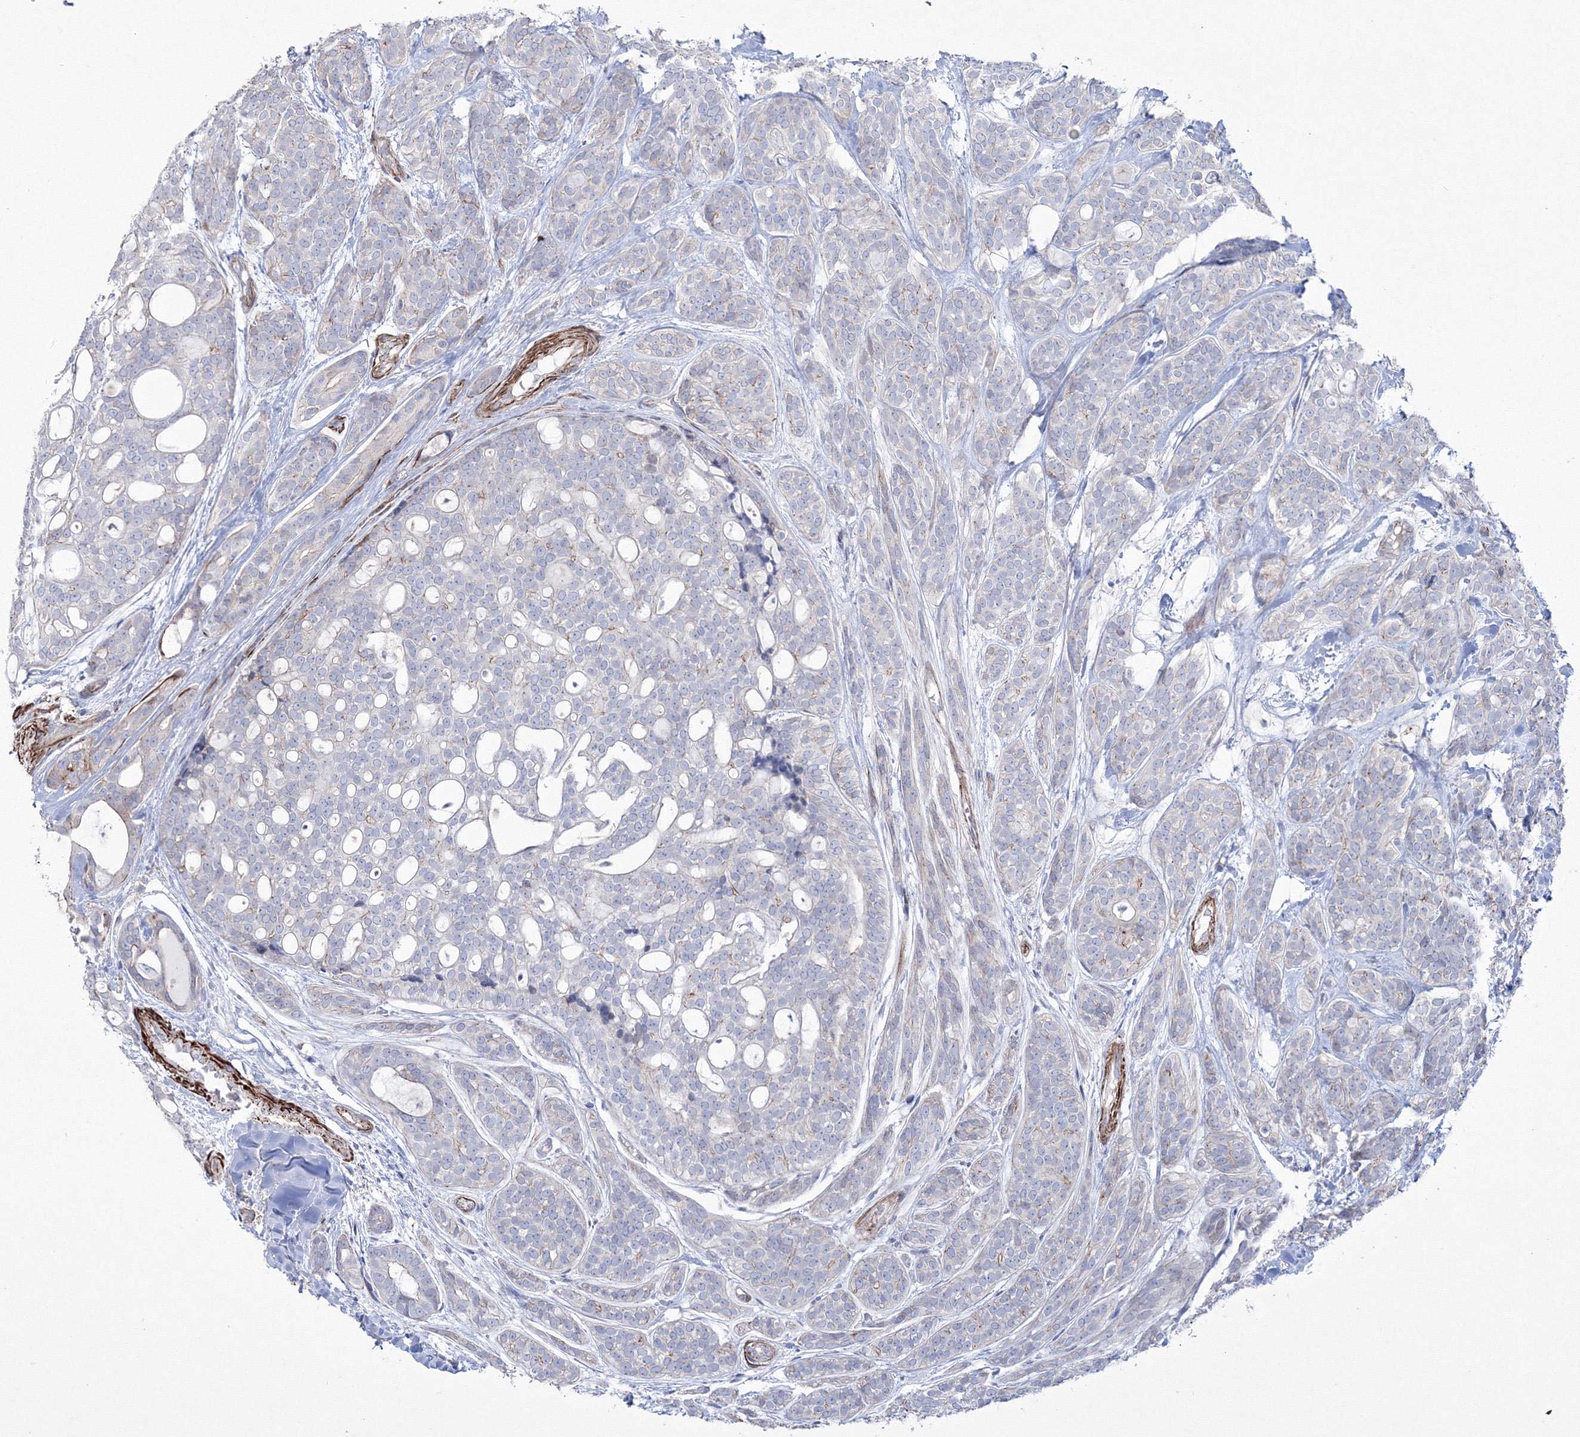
{"staining": {"intensity": "negative", "quantity": "none", "location": "none"}, "tissue": "head and neck cancer", "cell_type": "Tumor cells", "image_type": "cancer", "snomed": [{"axis": "morphology", "description": "Adenocarcinoma, NOS"}, {"axis": "topography", "description": "Head-Neck"}], "caption": "This is an immunohistochemistry photomicrograph of head and neck cancer. There is no positivity in tumor cells.", "gene": "GPR82", "patient": {"sex": "male", "age": 66}}